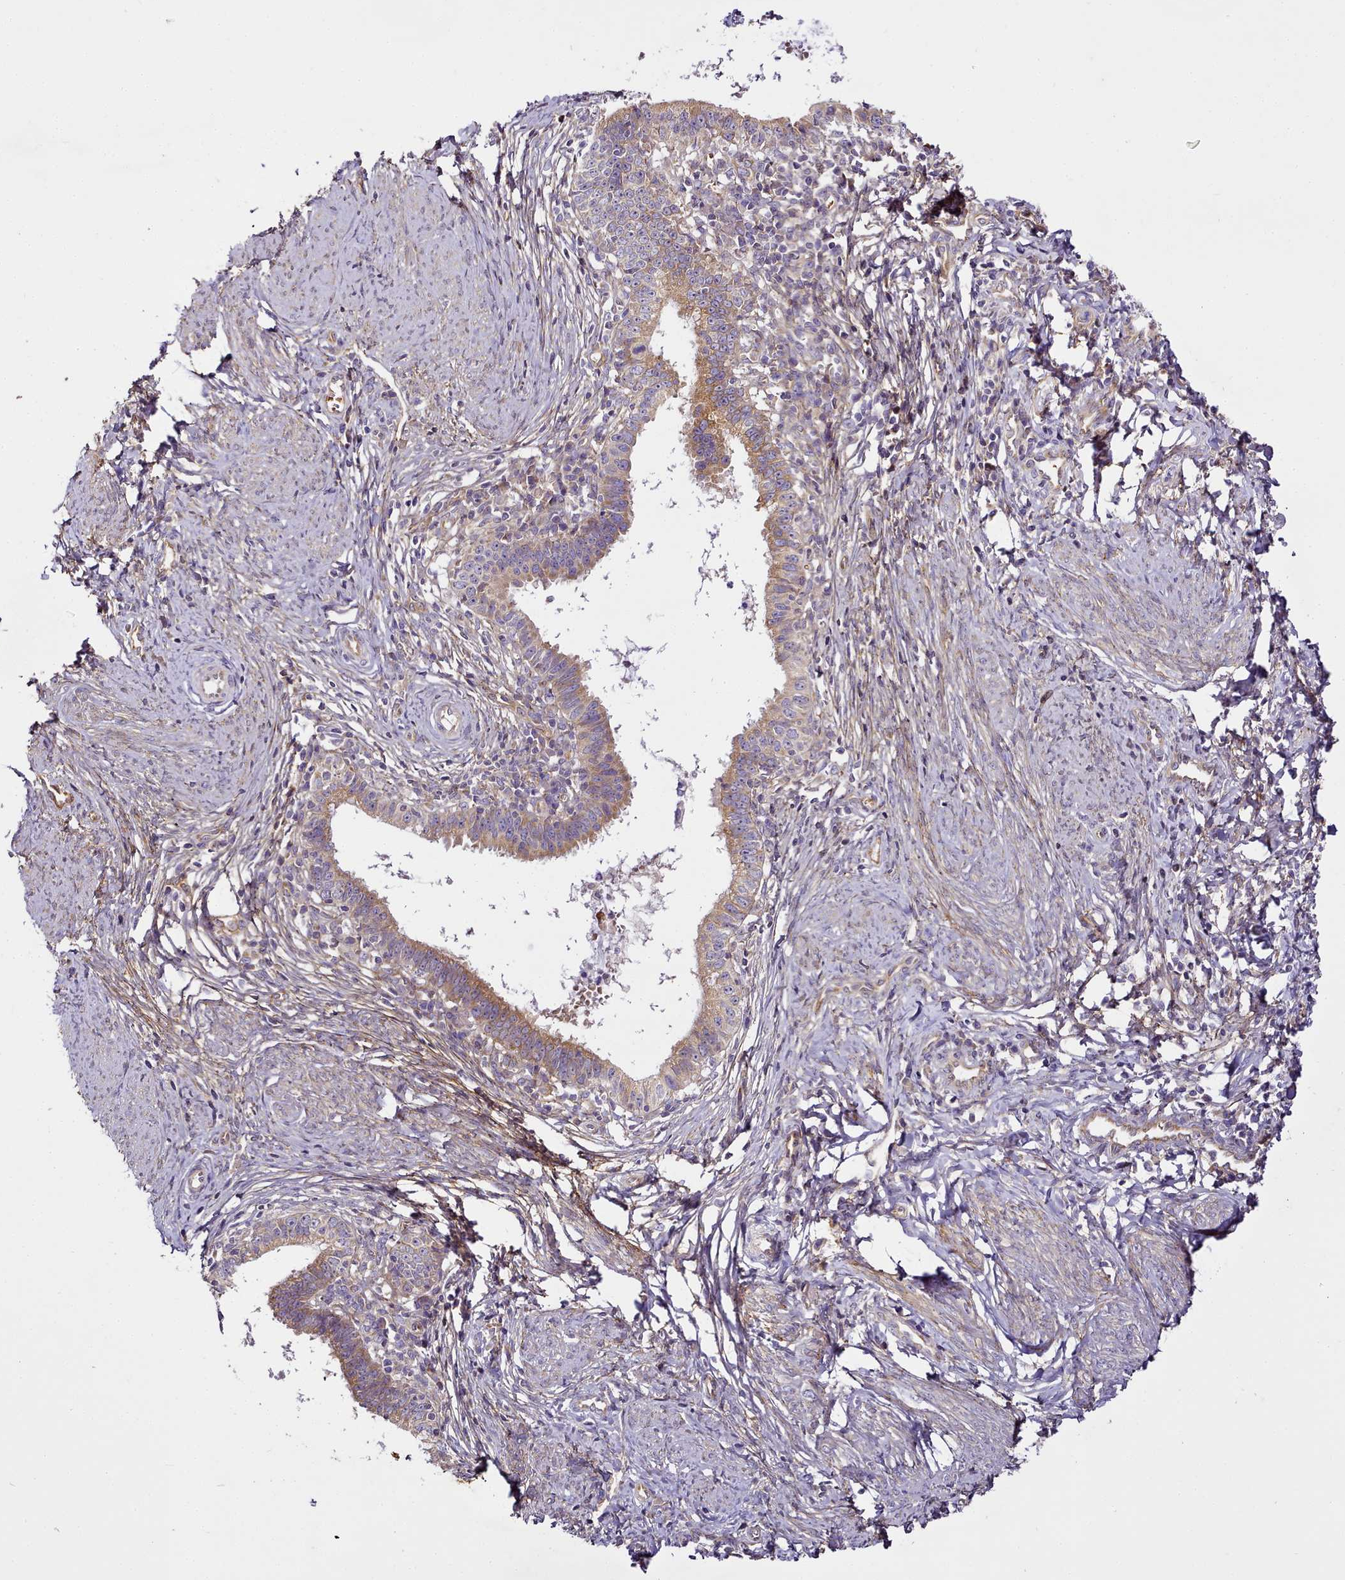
{"staining": {"intensity": "moderate", "quantity": "25%-75%", "location": "cytoplasmic/membranous"}, "tissue": "cervical cancer", "cell_type": "Tumor cells", "image_type": "cancer", "snomed": [{"axis": "morphology", "description": "Adenocarcinoma, NOS"}, {"axis": "topography", "description": "Cervix"}], "caption": "Cervical cancer (adenocarcinoma) was stained to show a protein in brown. There is medium levels of moderate cytoplasmic/membranous positivity in approximately 25%-75% of tumor cells. The protein is stained brown, and the nuclei are stained in blue (DAB IHC with brightfield microscopy, high magnification).", "gene": "NBPF1", "patient": {"sex": "female", "age": 36}}